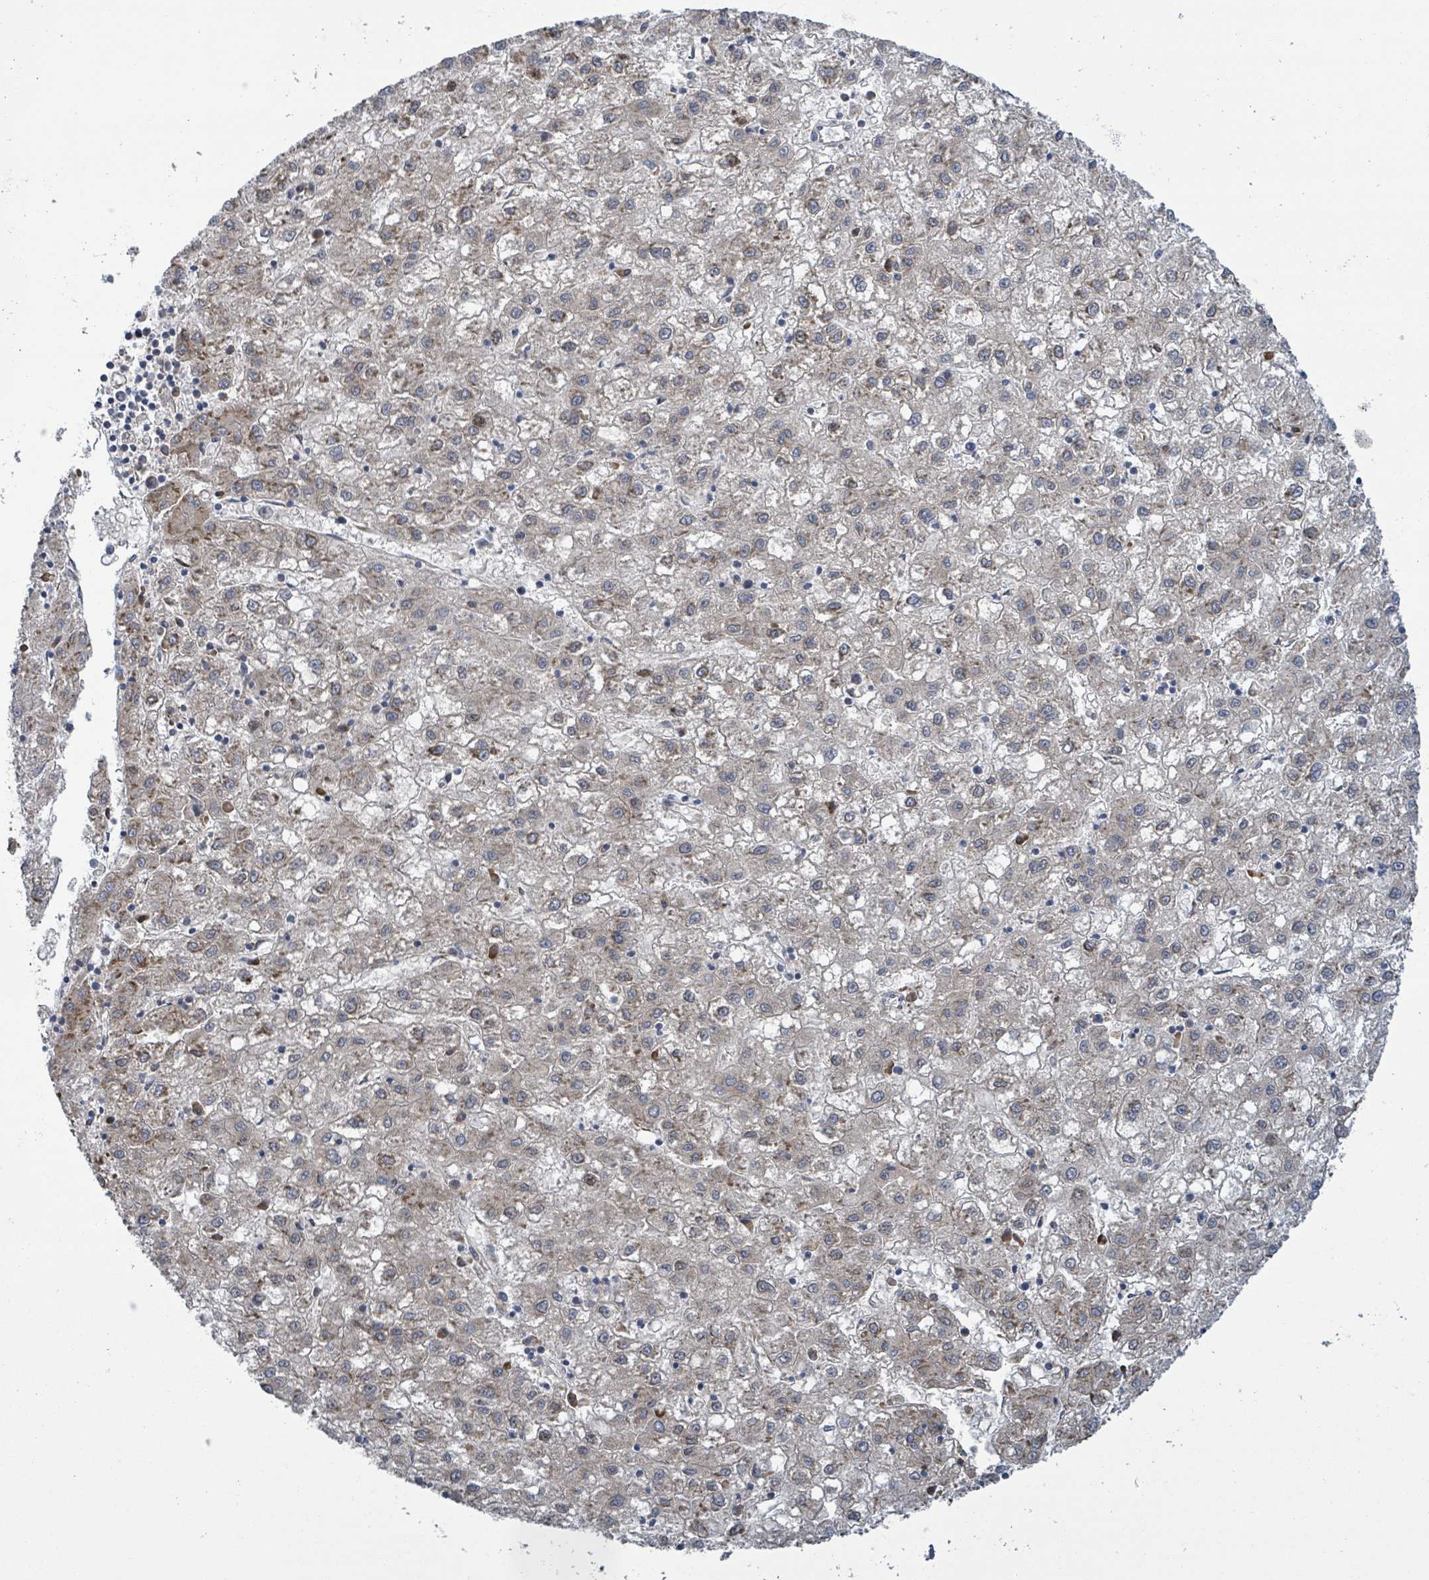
{"staining": {"intensity": "weak", "quantity": "<25%", "location": "cytoplasmic/membranous"}, "tissue": "liver cancer", "cell_type": "Tumor cells", "image_type": "cancer", "snomed": [{"axis": "morphology", "description": "Carcinoma, Hepatocellular, NOS"}, {"axis": "topography", "description": "Liver"}], "caption": "Histopathology image shows no significant protein positivity in tumor cells of liver cancer (hepatocellular carcinoma). Nuclei are stained in blue.", "gene": "NOMO1", "patient": {"sex": "male", "age": 72}}